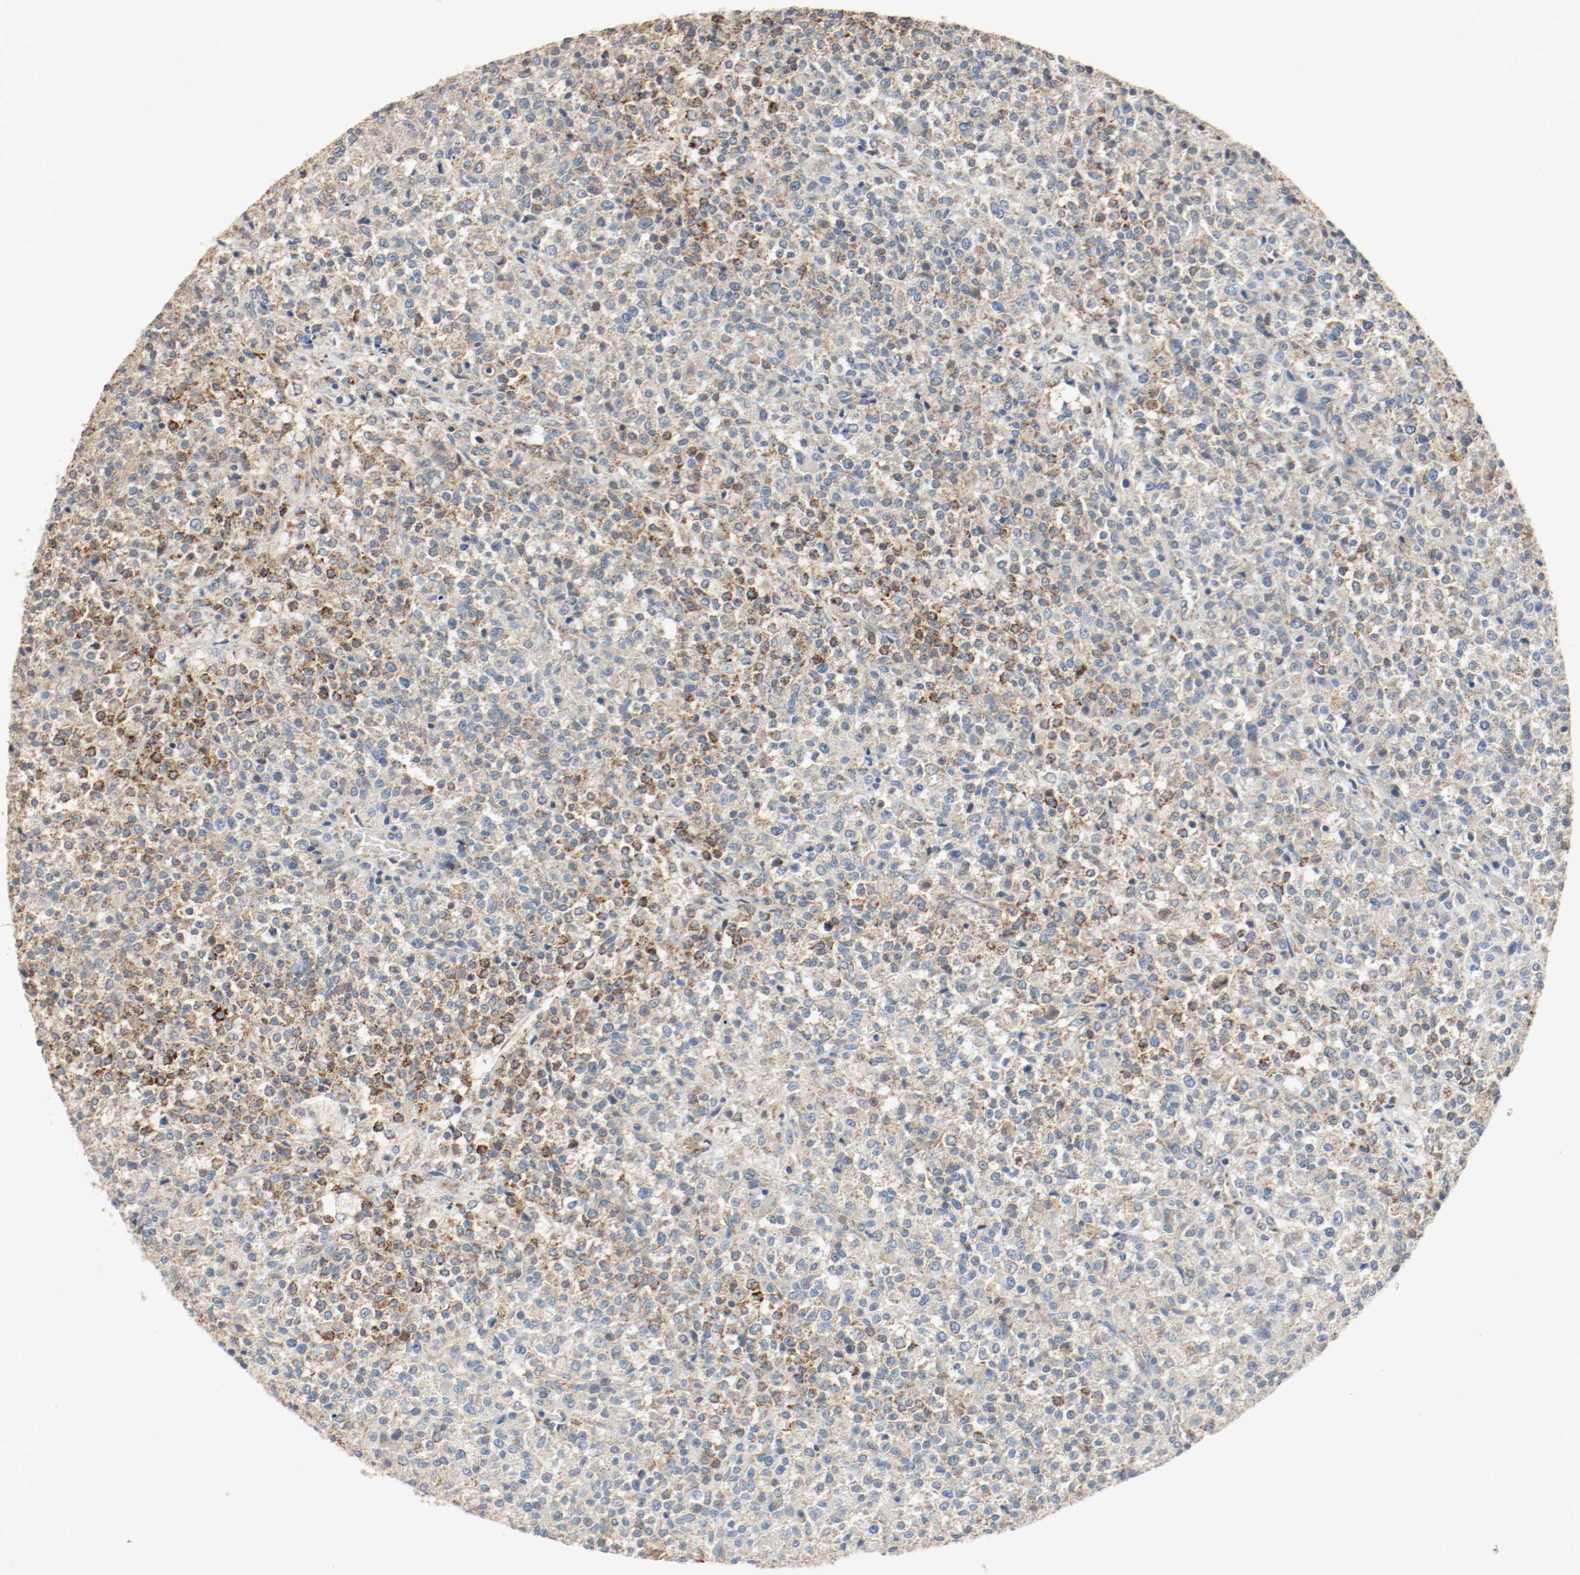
{"staining": {"intensity": "moderate", "quantity": ">75%", "location": "cytoplasmic/membranous"}, "tissue": "testis cancer", "cell_type": "Tumor cells", "image_type": "cancer", "snomed": [{"axis": "morphology", "description": "Seminoma, NOS"}, {"axis": "topography", "description": "Testis"}], "caption": "Human testis cancer (seminoma) stained with a protein marker exhibits moderate staining in tumor cells.", "gene": "ALDH4A1", "patient": {"sex": "male", "age": 59}}